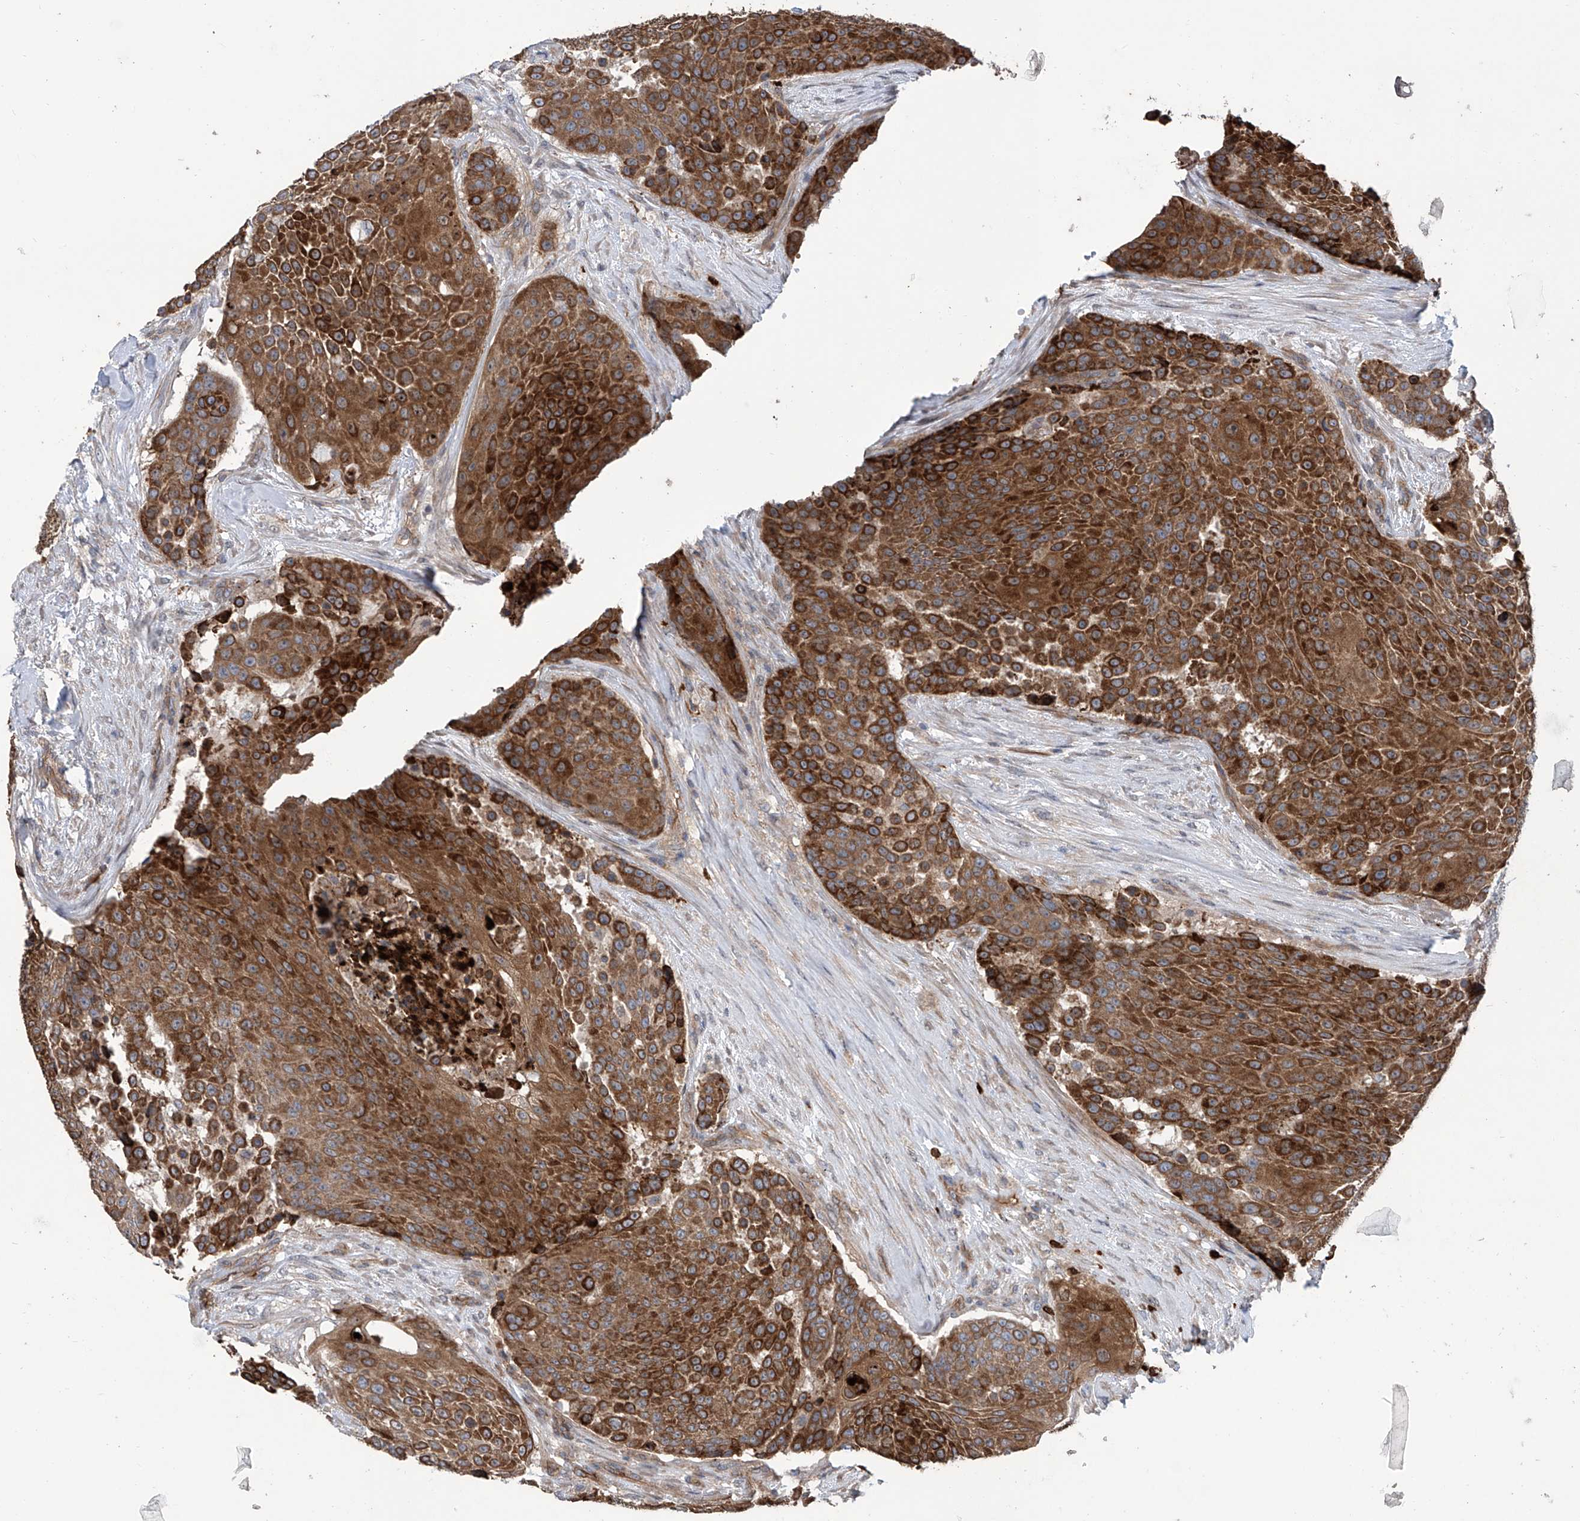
{"staining": {"intensity": "strong", "quantity": ">75%", "location": "cytoplasmic/membranous"}, "tissue": "urothelial cancer", "cell_type": "Tumor cells", "image_type": "cancer", "snomed": [{"axis": "morphology", "description": "Urothelial carcinoma, High grade"}, {"axis": "topography", "description": "Urinary bladder"}], "caption": "There is high levels of strong cytoplasmic/membranous positivity in tumor cells of urothelial cancer, as demonstrated by immunohistochemical staining (brown color).", "gene": "EIF2D", "patient": {"sex": "female", "age": 63}}